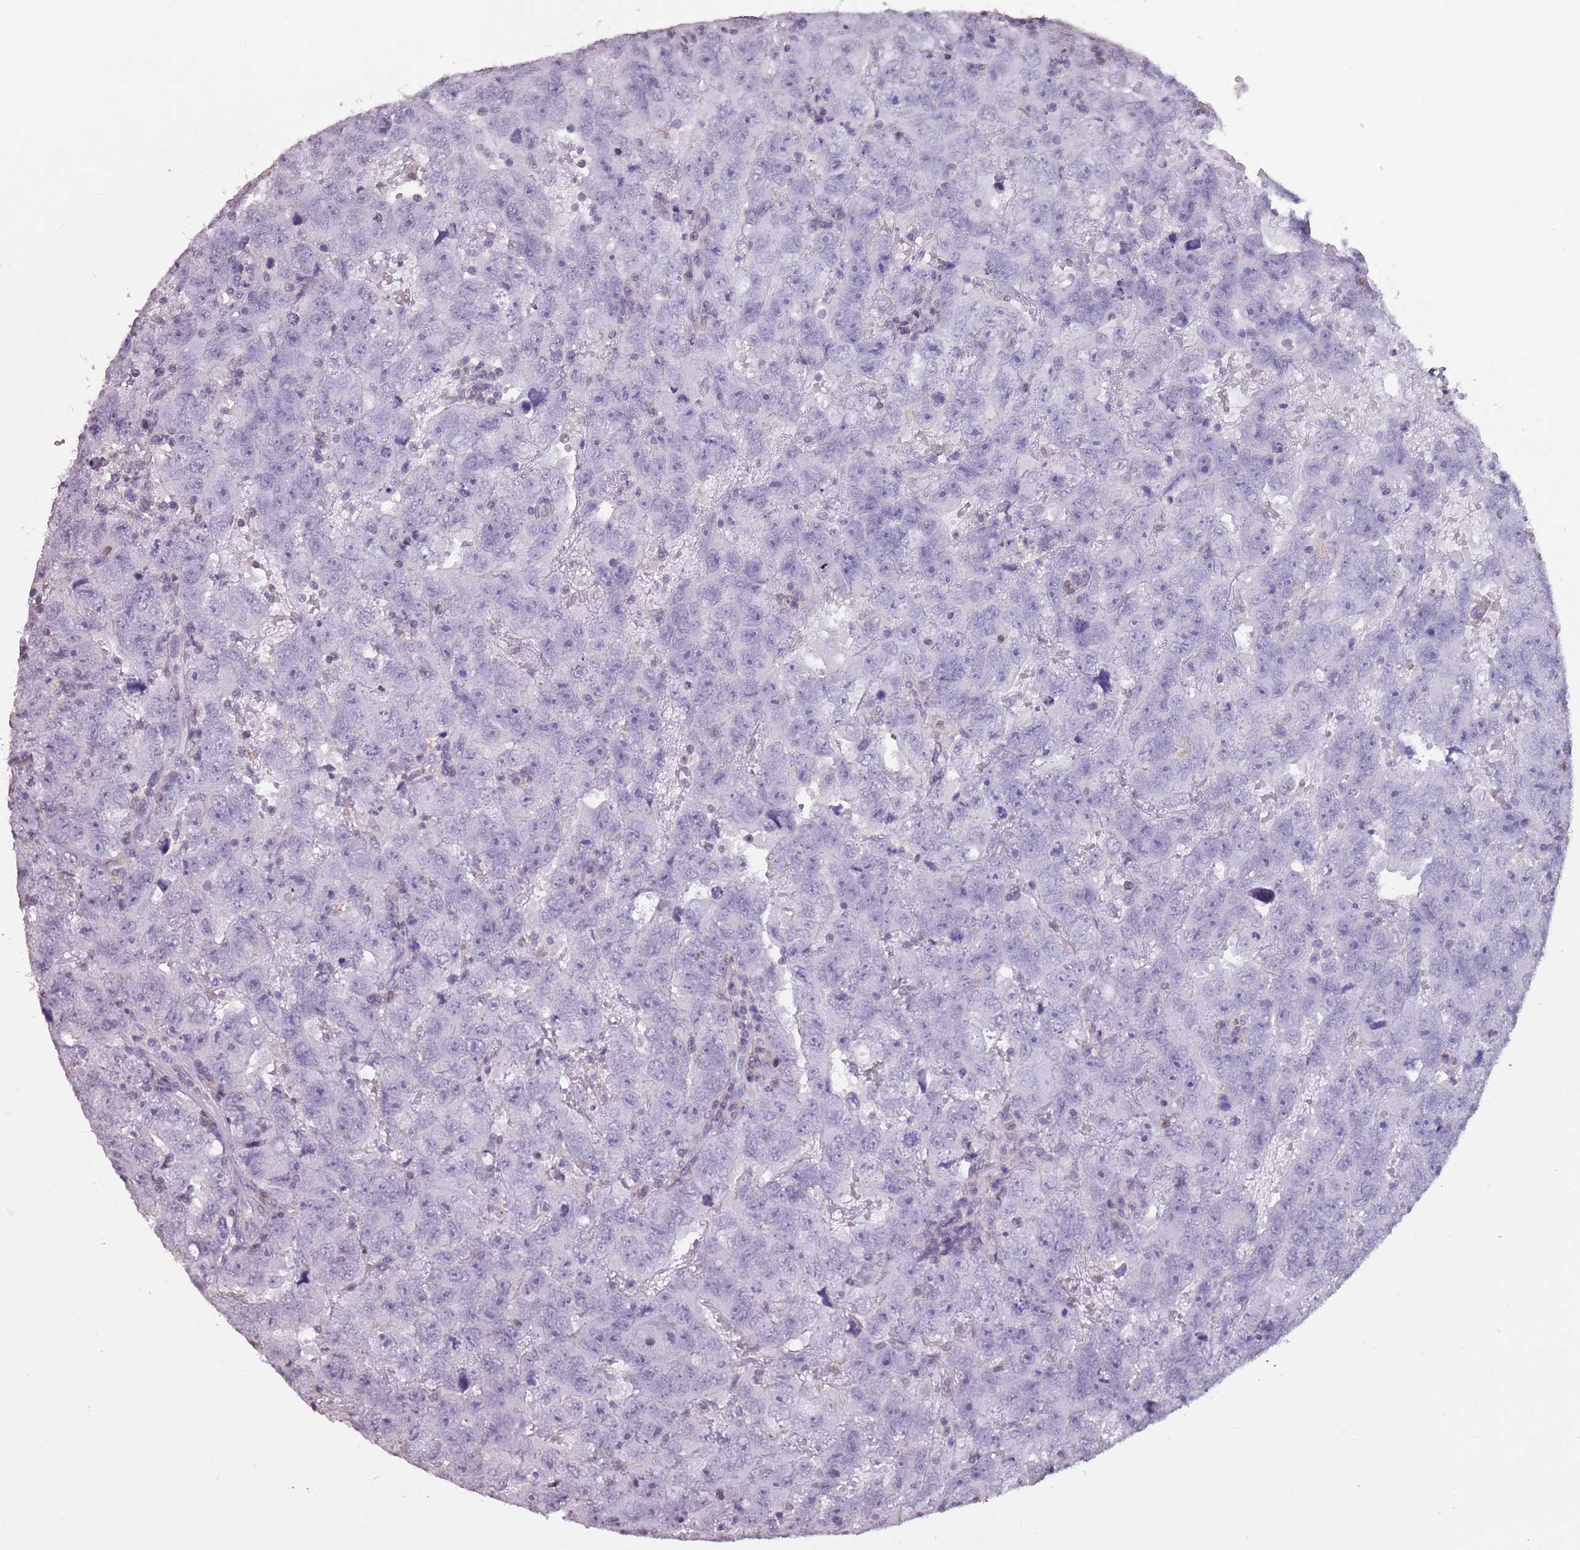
{"staining": {"intensity": "negative", "quantity": "none", "location": "none"}, "tissue": "testis cancer", "cell_type": "Tumor cells", "image_type": "cancer", "snomed": [{"axis": "morphology", "description": "Carcinoma, Embryonal, NOS"}, {"axis": "topography", "description": "Testis"}], "caption": "The IHC histopathology image has no significant positivity in tumor cells of testis cancer (embryonal carcinoma) tissue.", "gene": "SUN5", "patient": {"sex": "male", "age": 45}}